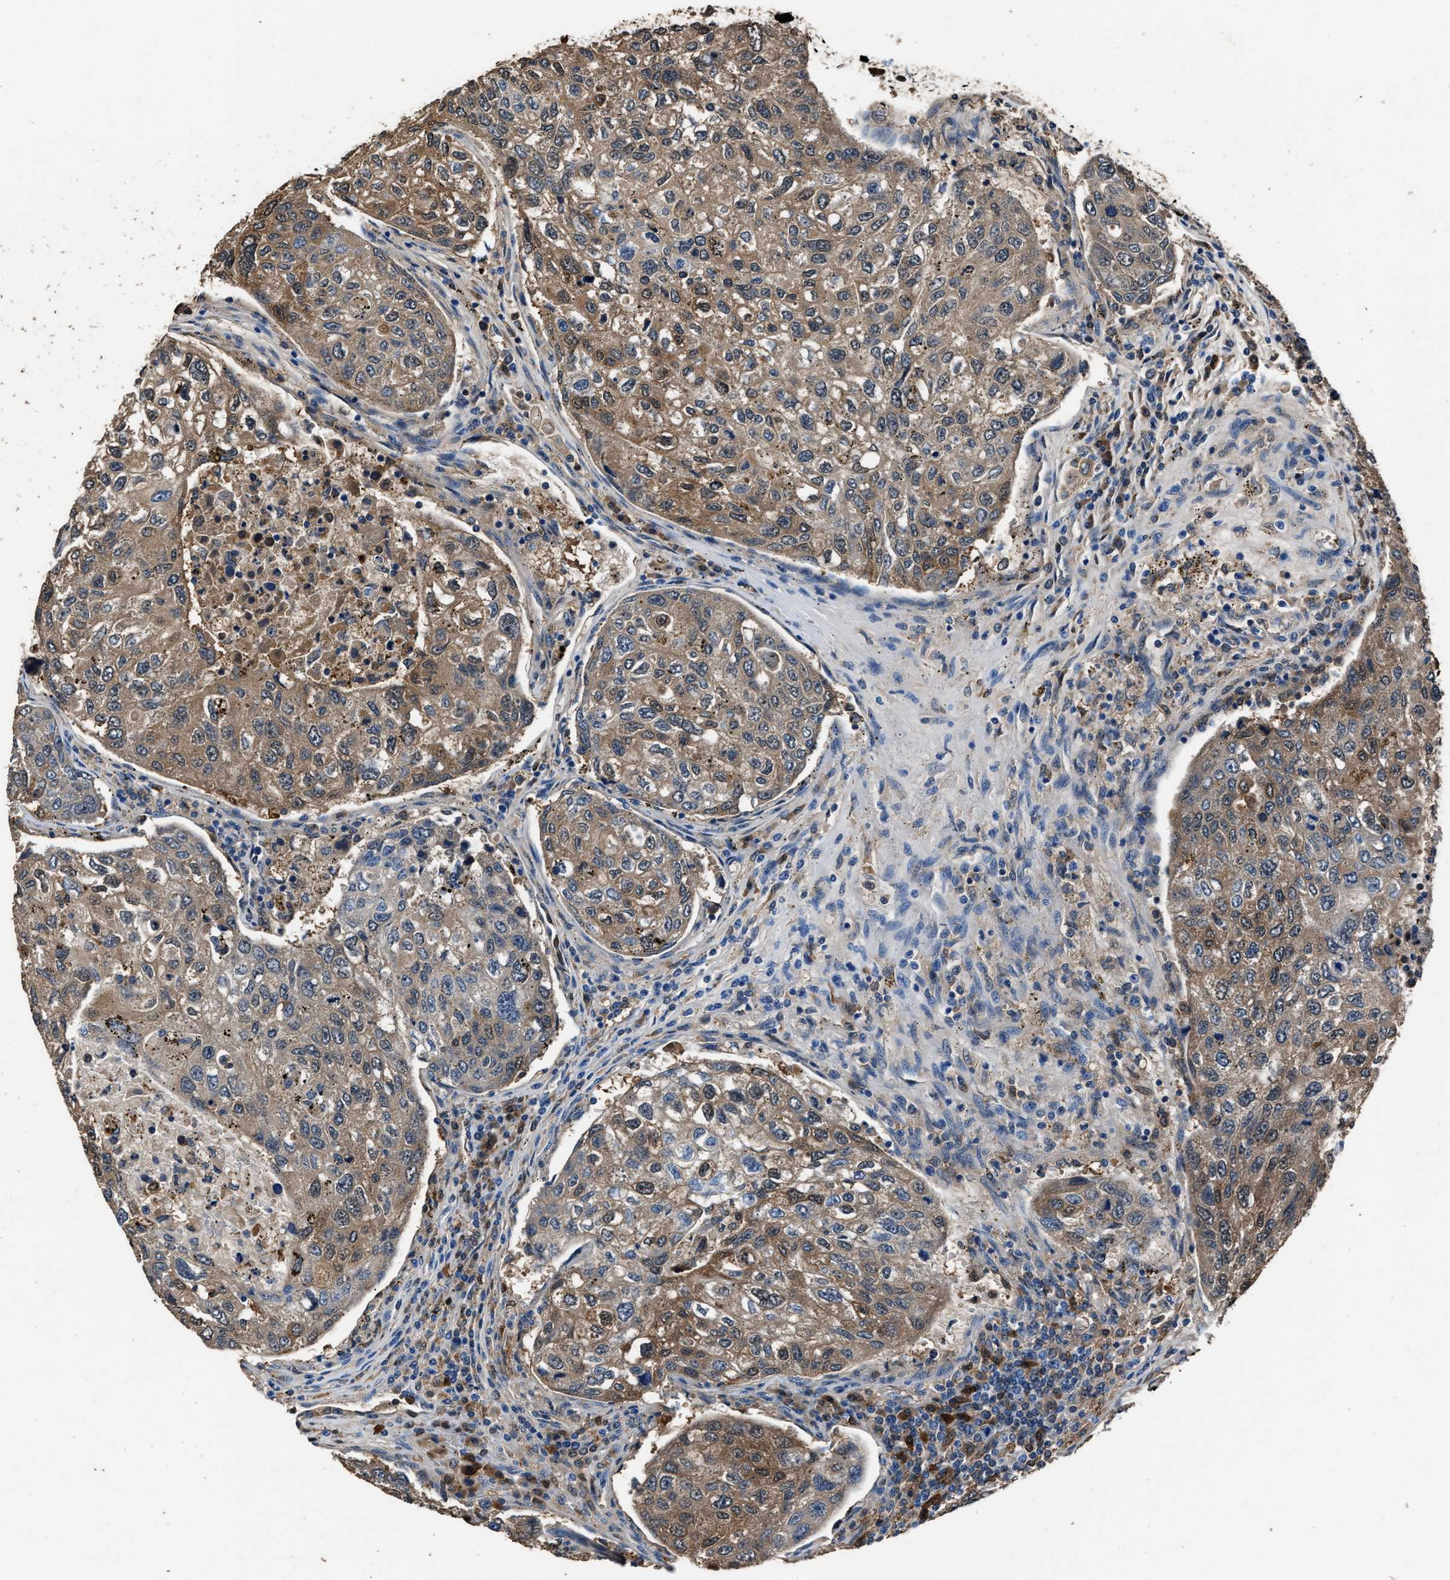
{"staining": {"intensity": "moderate", "quantity": ">75%", "location": "cytoplasmic/membranous"}, "tissue": "urothelial cancer", "cell_type": "Tumor cells", "image_type": "cancer", "snomed": [{"axis": "morphology", "description": "Urothelial carcinoma, High grade"}, {"axis": "topography", "description": "Lymph node"}, {"axis": "topography", "description": "Urinary bladder"}], "caption": "Tumor cells display medium levels of moderate cytoplasmic/membranous staining in about >75% of cells in urothelial carcinoma (high-grade). (brown staining indicates protein expression, while blue staining denotes nuclei).", "gene": "GSTP1", "patient": {"sex": "male", "age": 51}}